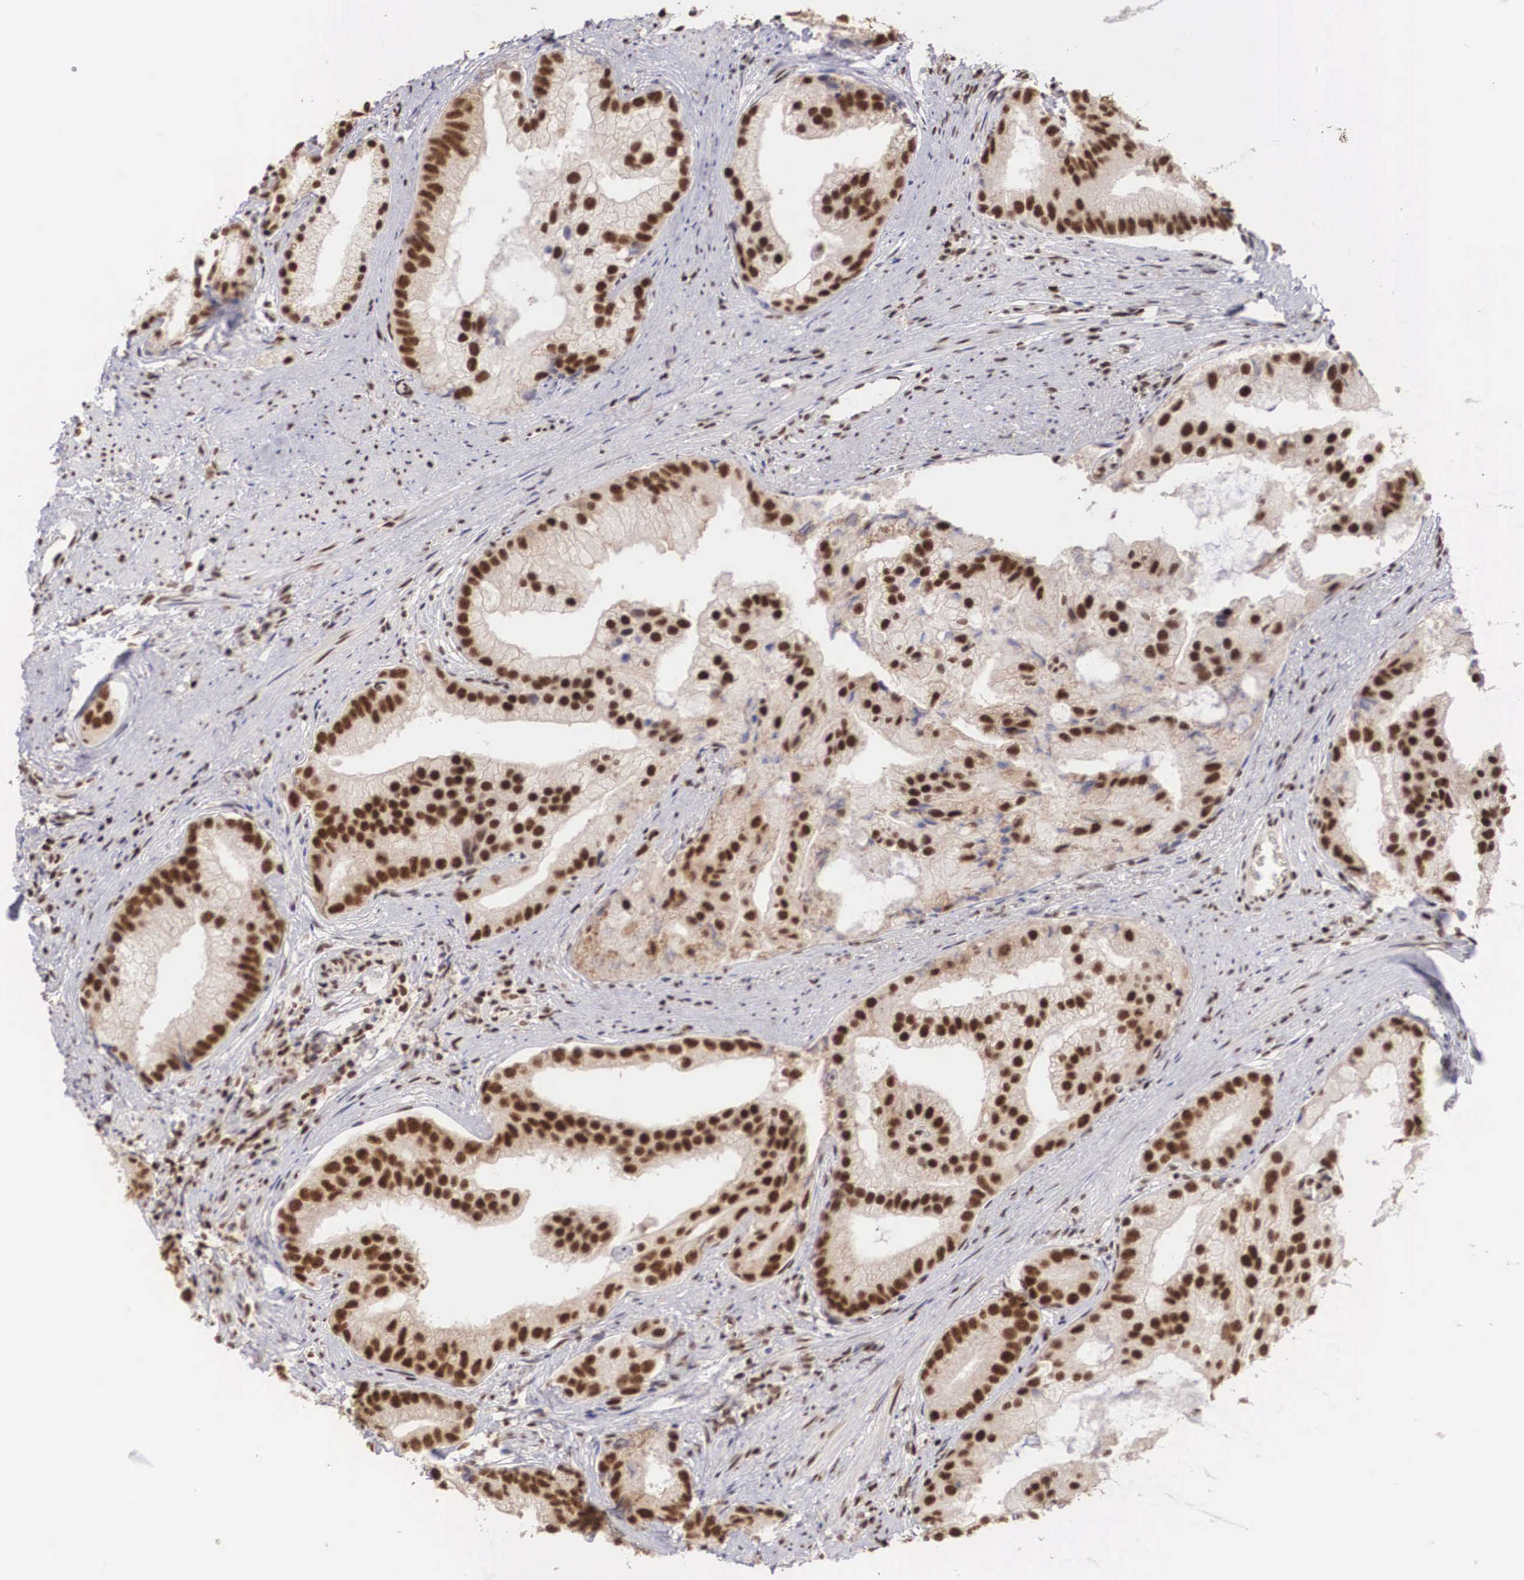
{"staining": {"intensity": "strong", "quantity": ">75%", "location": "nuclear"}, "tissue": "prostate cancer", "cell_type": "Tumor cells", "image_type": "cancer", "snomed": [{"axis": "morphology", "description": "Adenocarcinoma, Low grade"}, {"axis": "topography", "description": "Prostate"}], "caption": "Prostate adenocarcinoma (low-grade) tissue reveals strong nuclear staining in approximately >75% of tumor cells (DAB (3,3'-diaminobenzidine) = brown stain, brightfield microscopy at high magnification).", "gene": "HTATSF1", "patient": {"sex": "male", "age": 71}}